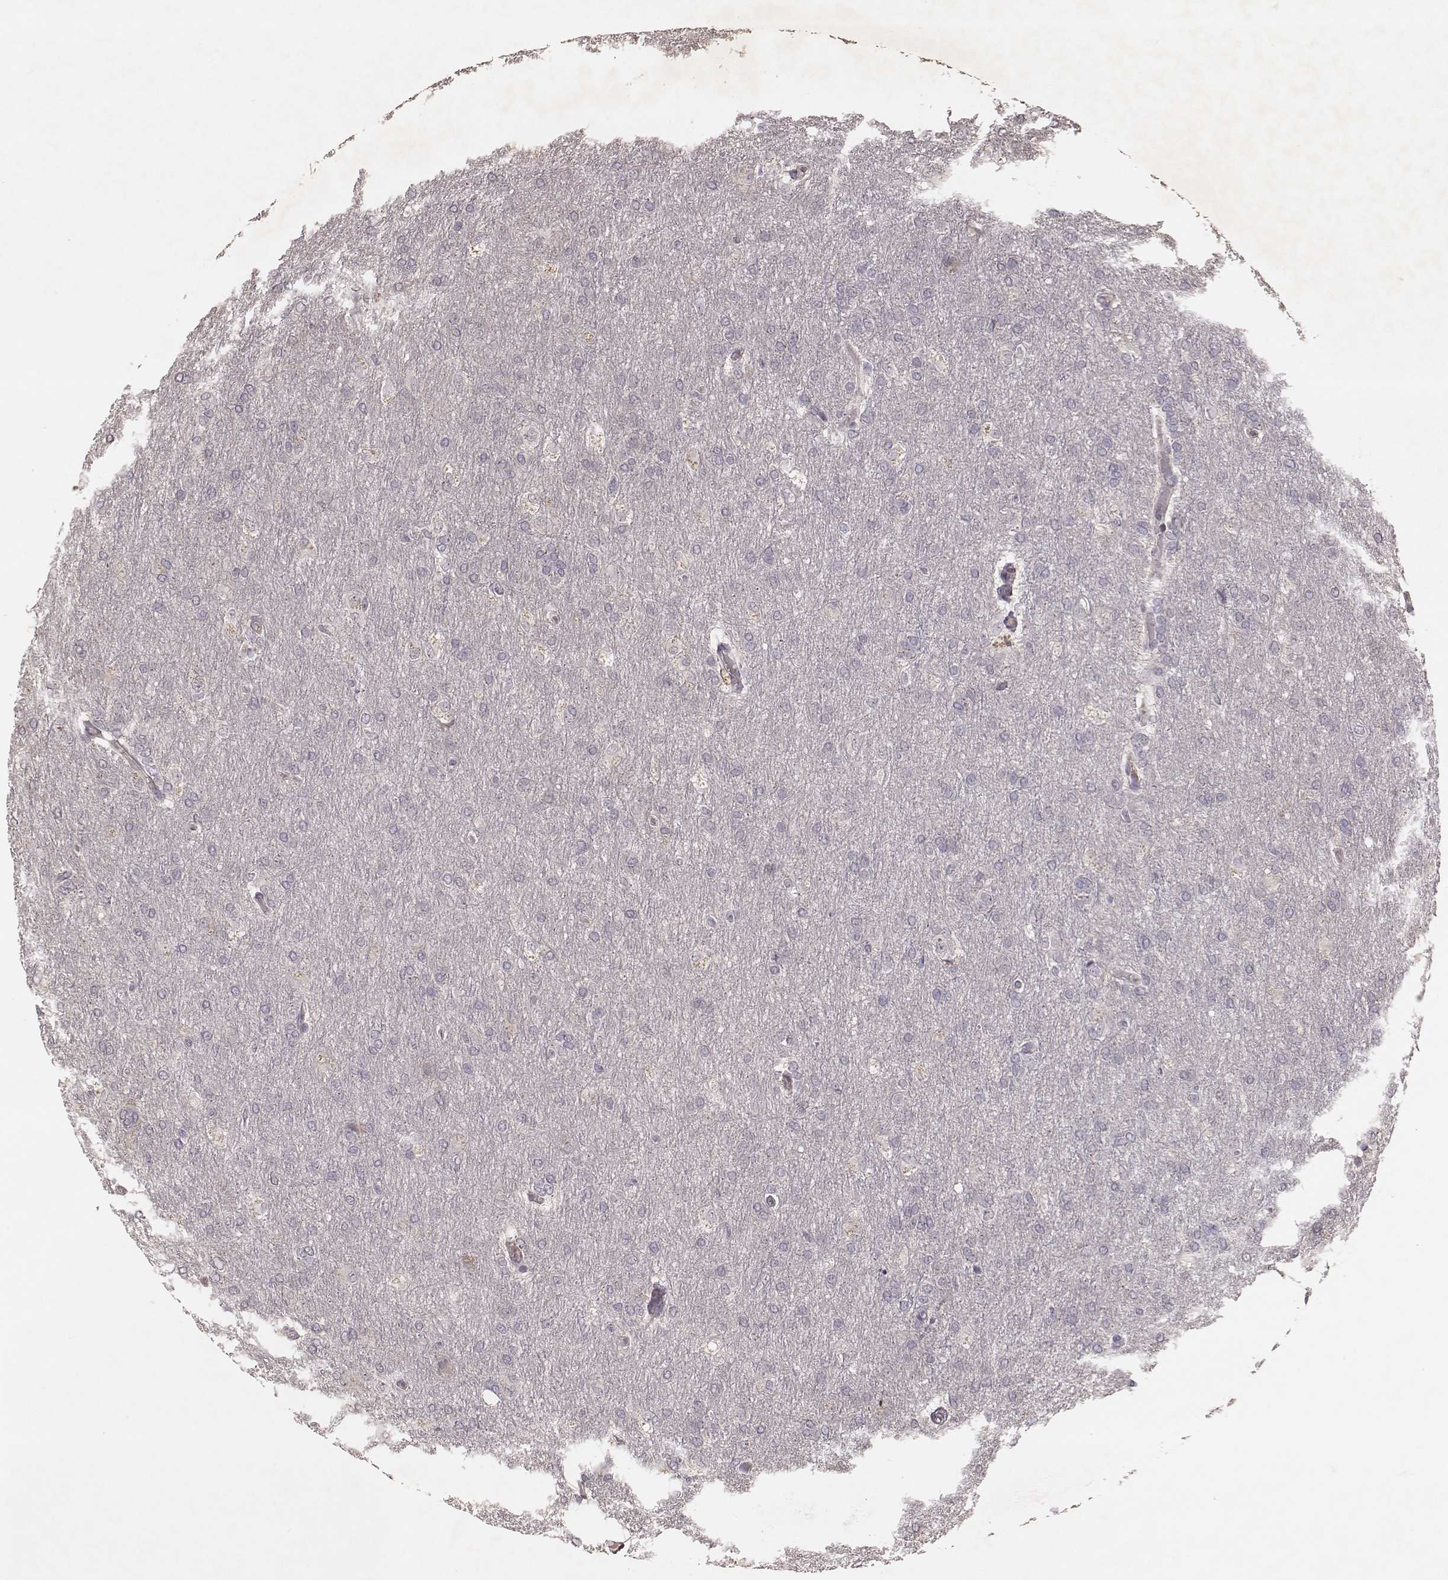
{"staining": {"intensity": "negative", "quantity": "none", "location": "none"}, "tissue": "glioma", "cell_type": "Tumor cells", "image_type": "cancer", "snomed": [{"axis": "morphology", "description": "Glioma, malignant, High grade"}, {"axis": "topography", "description": "Brain"}], "caption": "High-grade glioma (malignant) stained for a protein using immunohistochemistry (IHC) reveals no positivity tumor cells.", "gene": "FAM13B", "patient": {"sex": "male", "age": 68}}